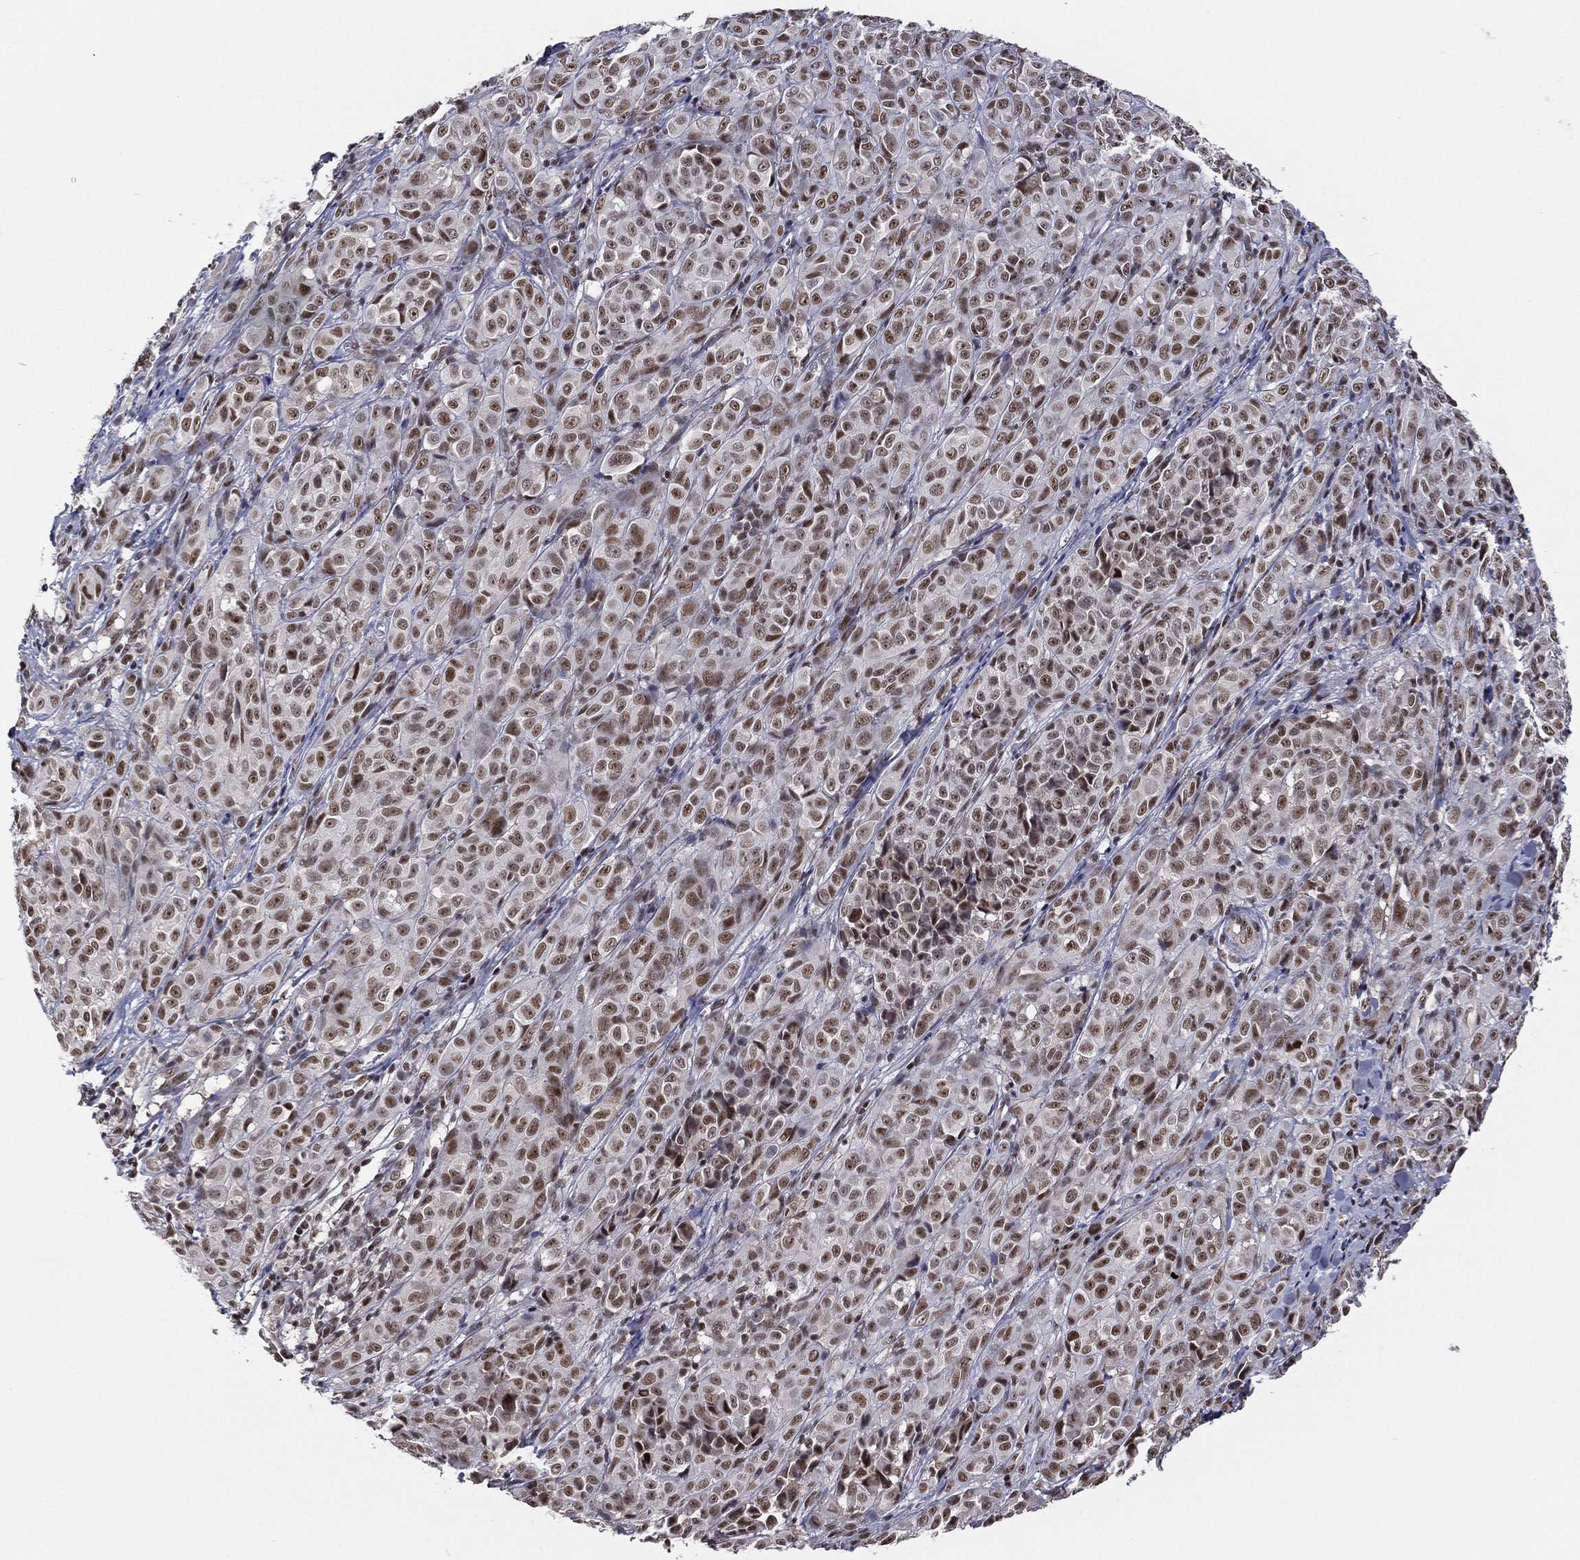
{"staining": {"intensity": "strong", "quantity": "25%-75%", "location": "nuclear"}, "tissue": "melanoma", "cell_type": "Tumor cells", "image_type": "cancer", "snomed": [{"axis": "morphology", "description": "Malignant melanoma, NOS"}, {"axis": "topography", "description": "Skin"}], "caption": "About 25%-75% of tumor cells in melanoma show strong nuclear protein expression as visualized by brown immunohistochemical staining.", "gene": "GPALPP1", "patient": {"sex": "male", "age": 89}}